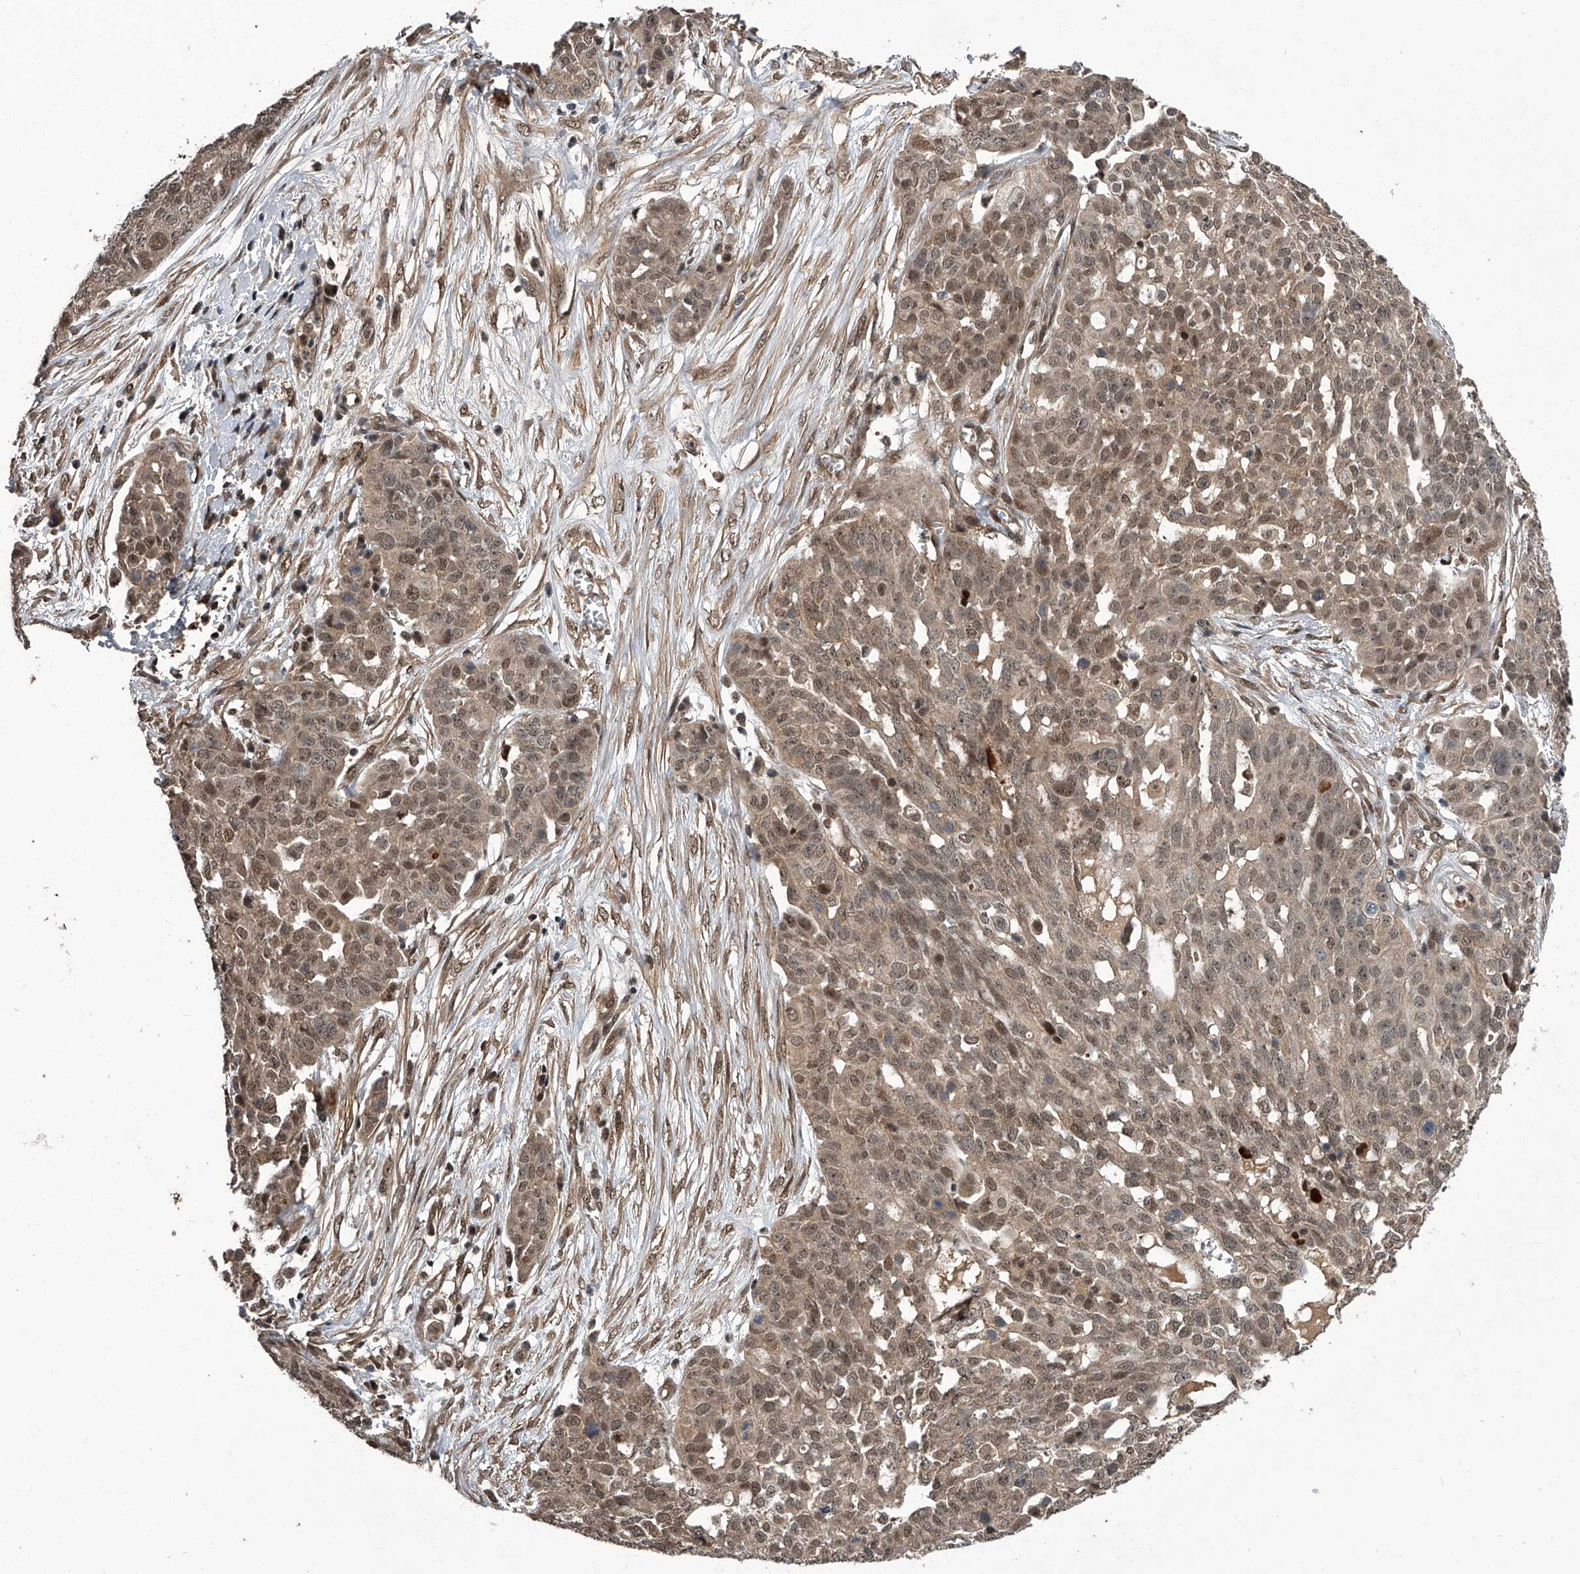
{"staining": {"intensity": "weak", "quantity": ">75%", "location": "cytoplasmic/membranous,nuclear"}, "tissue": "ovarian cancer", "cell_type": "Tumor cells", "image_type": "cancer", "snomed": [{"axis": "morphology", "description": "Cystadenocarcinoma, serous, NOS"}, {"axis": "topography", "description": "Soft tissue"}, {"axis": "topography", "description": "Ovary"}], "caption": "Weak cytoplasmic/membranous and nuclear staining for a protein is identified in approximately >75% of tumor cells of ovarian serous cystadenocarcinoma using immunohistochemistry (IHC).", "gene": "SLC12A8", "patient": {"sex": "female", "age": 57}}